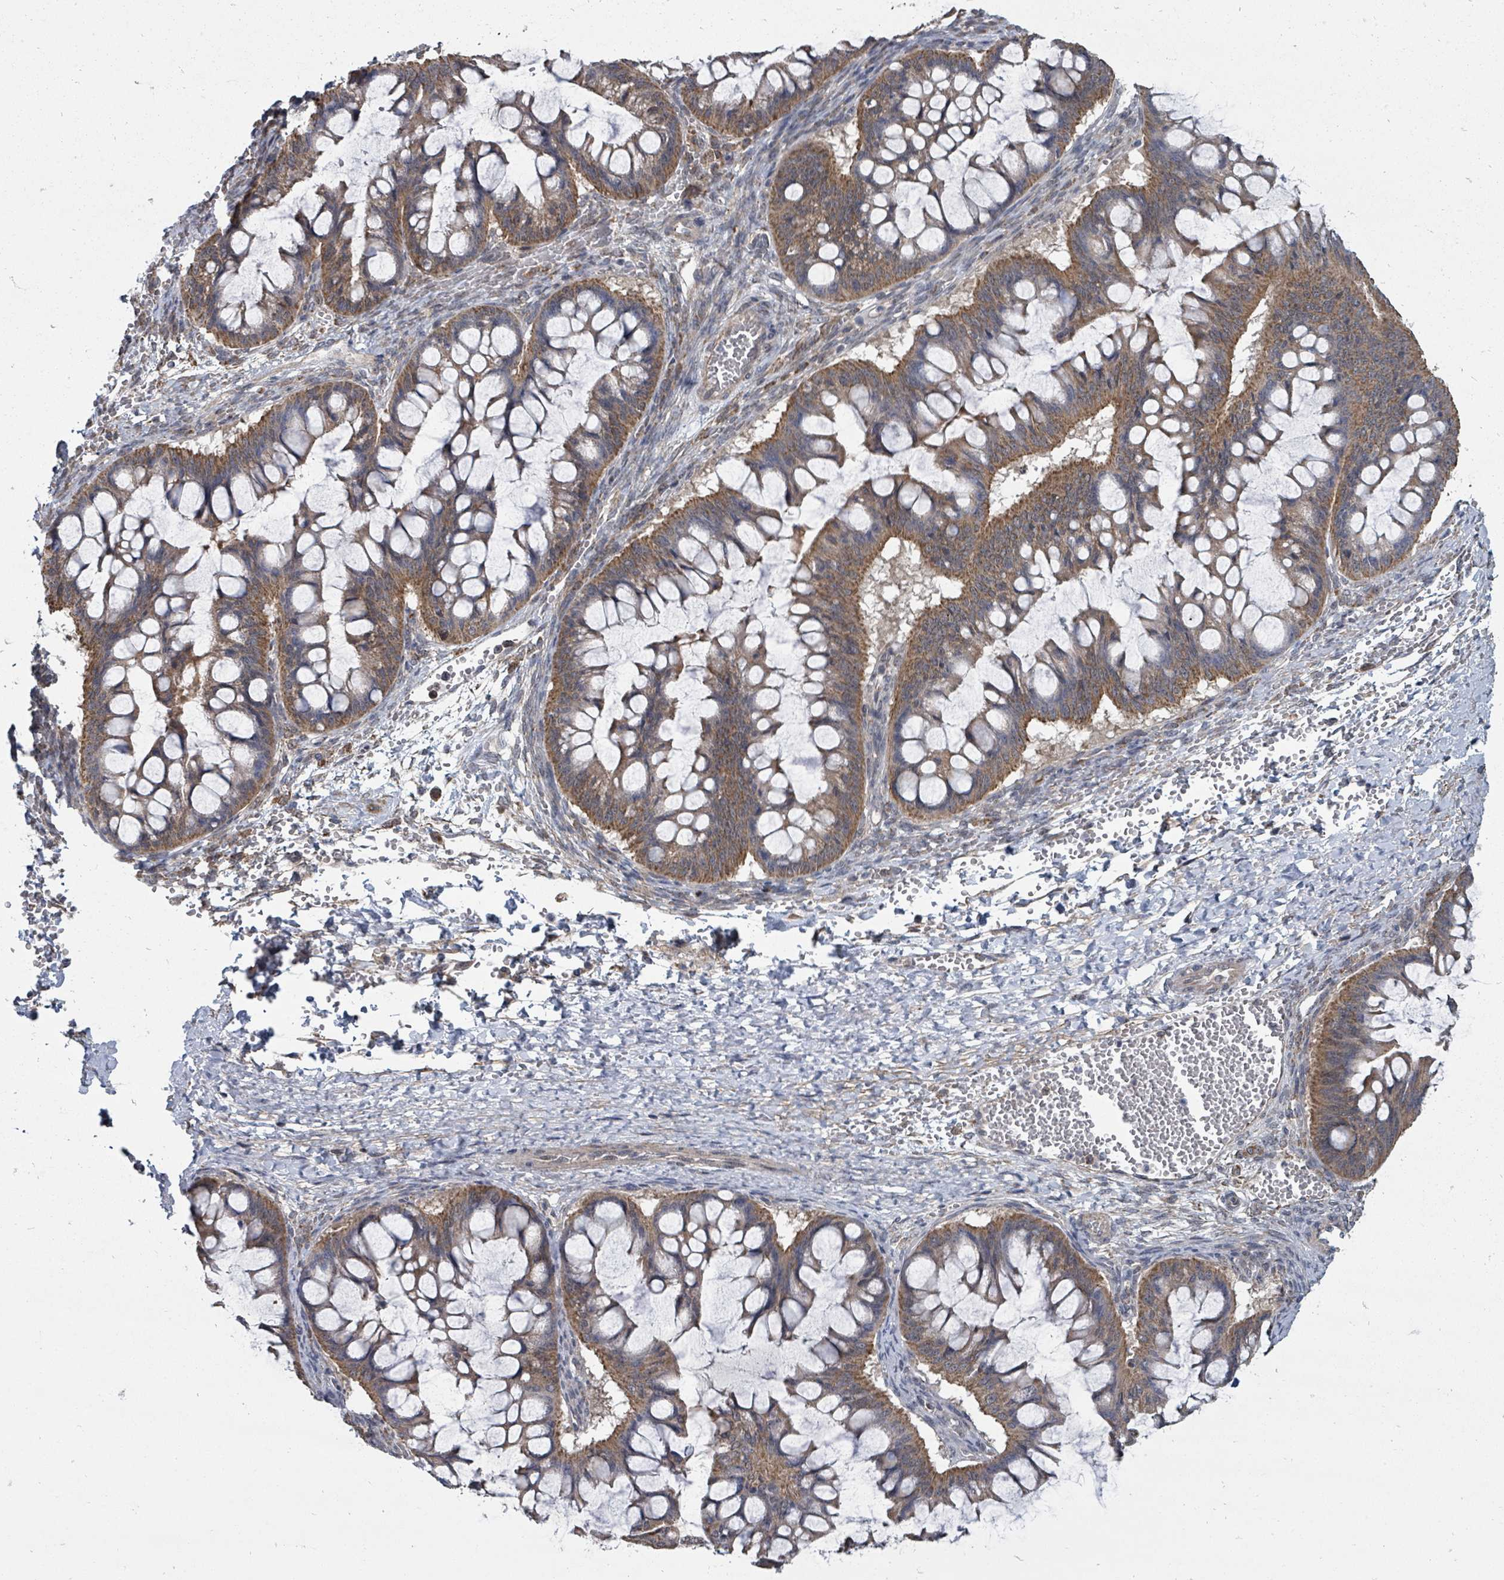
{"staining": {"intensity": "moderate", "quantity": ">75%", "location": "cytoplasmic/membranous"}, "tissue": "ovarian cancer", "cell_type": "Tumor cells", "image_type": "cancer", "snomed": [{"axis": "morphology", "description": "Cystadenocarcinoma, mucinous, NOS"}, {"axis": "topography", "description": "Ovary"}], "caption": "This is a histology image of immunohistochemistry staining of mucinous cystadenocarcinoma (ovarian), which shows moderate staining in the cytoplasmic/membranous of tumor cells.", "gene": "MAGOHB", "patient": {"sex": "female", "age": 73}}